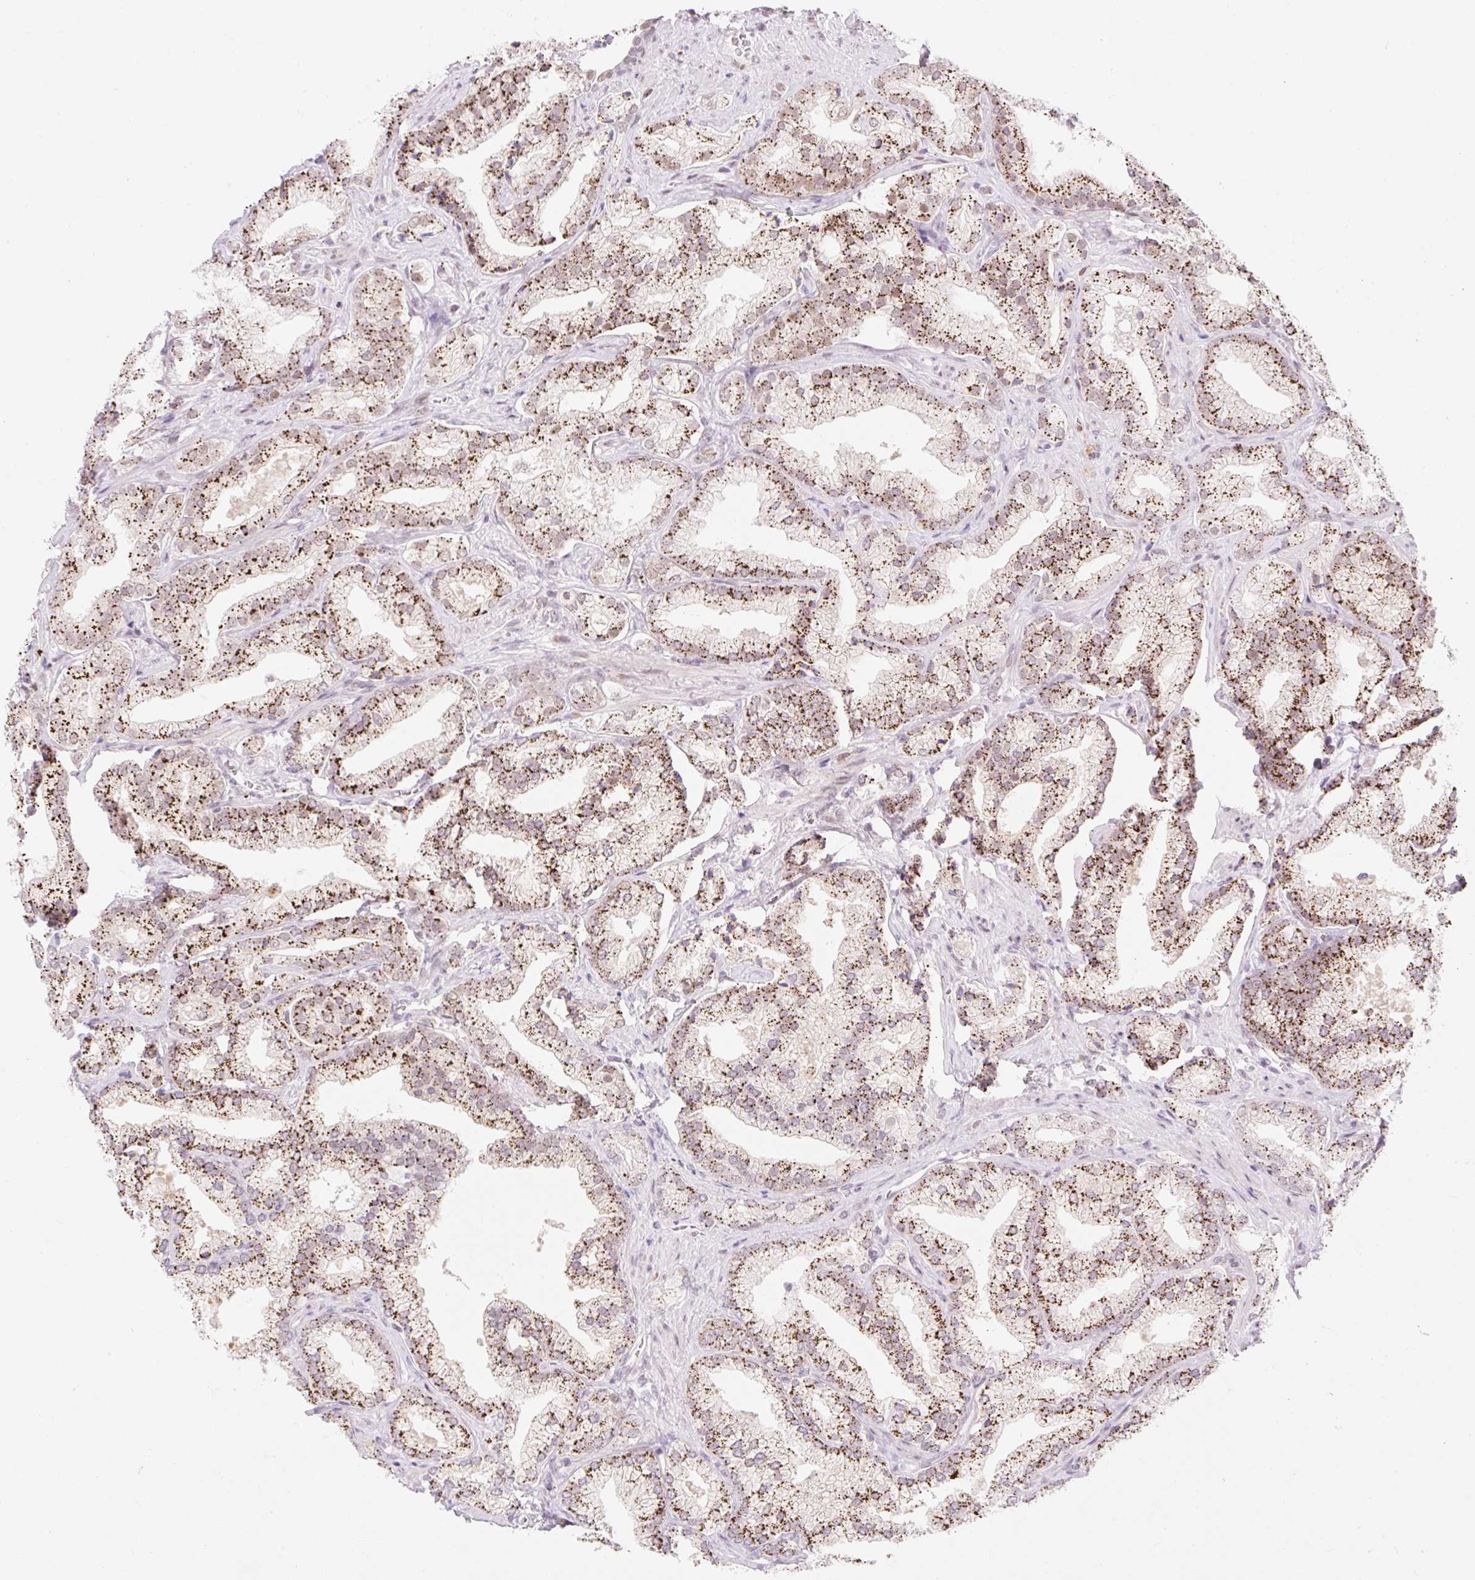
{"staining": {"intensity": "moderate", "quantity": ">75%", "location": "cytoplasmic/membranous,nuclear"}, "tissue": "prostate cancer", "cell_type": "Tumor cells", "image_type": "cancer", "snomed": [{"axis": "morphology", "description": "Adenocarcinoma, High grade"}, {"axis": "topography", "description": "Prostate"}], "caption": "The image shows staining of prostate cancer, revealing moderate cytoplasmic/membranous and nuclear protein staining (brown color) within tumor cells.", "gene": "H2BW1", "patient": {"sex": "male", "age": 68}}